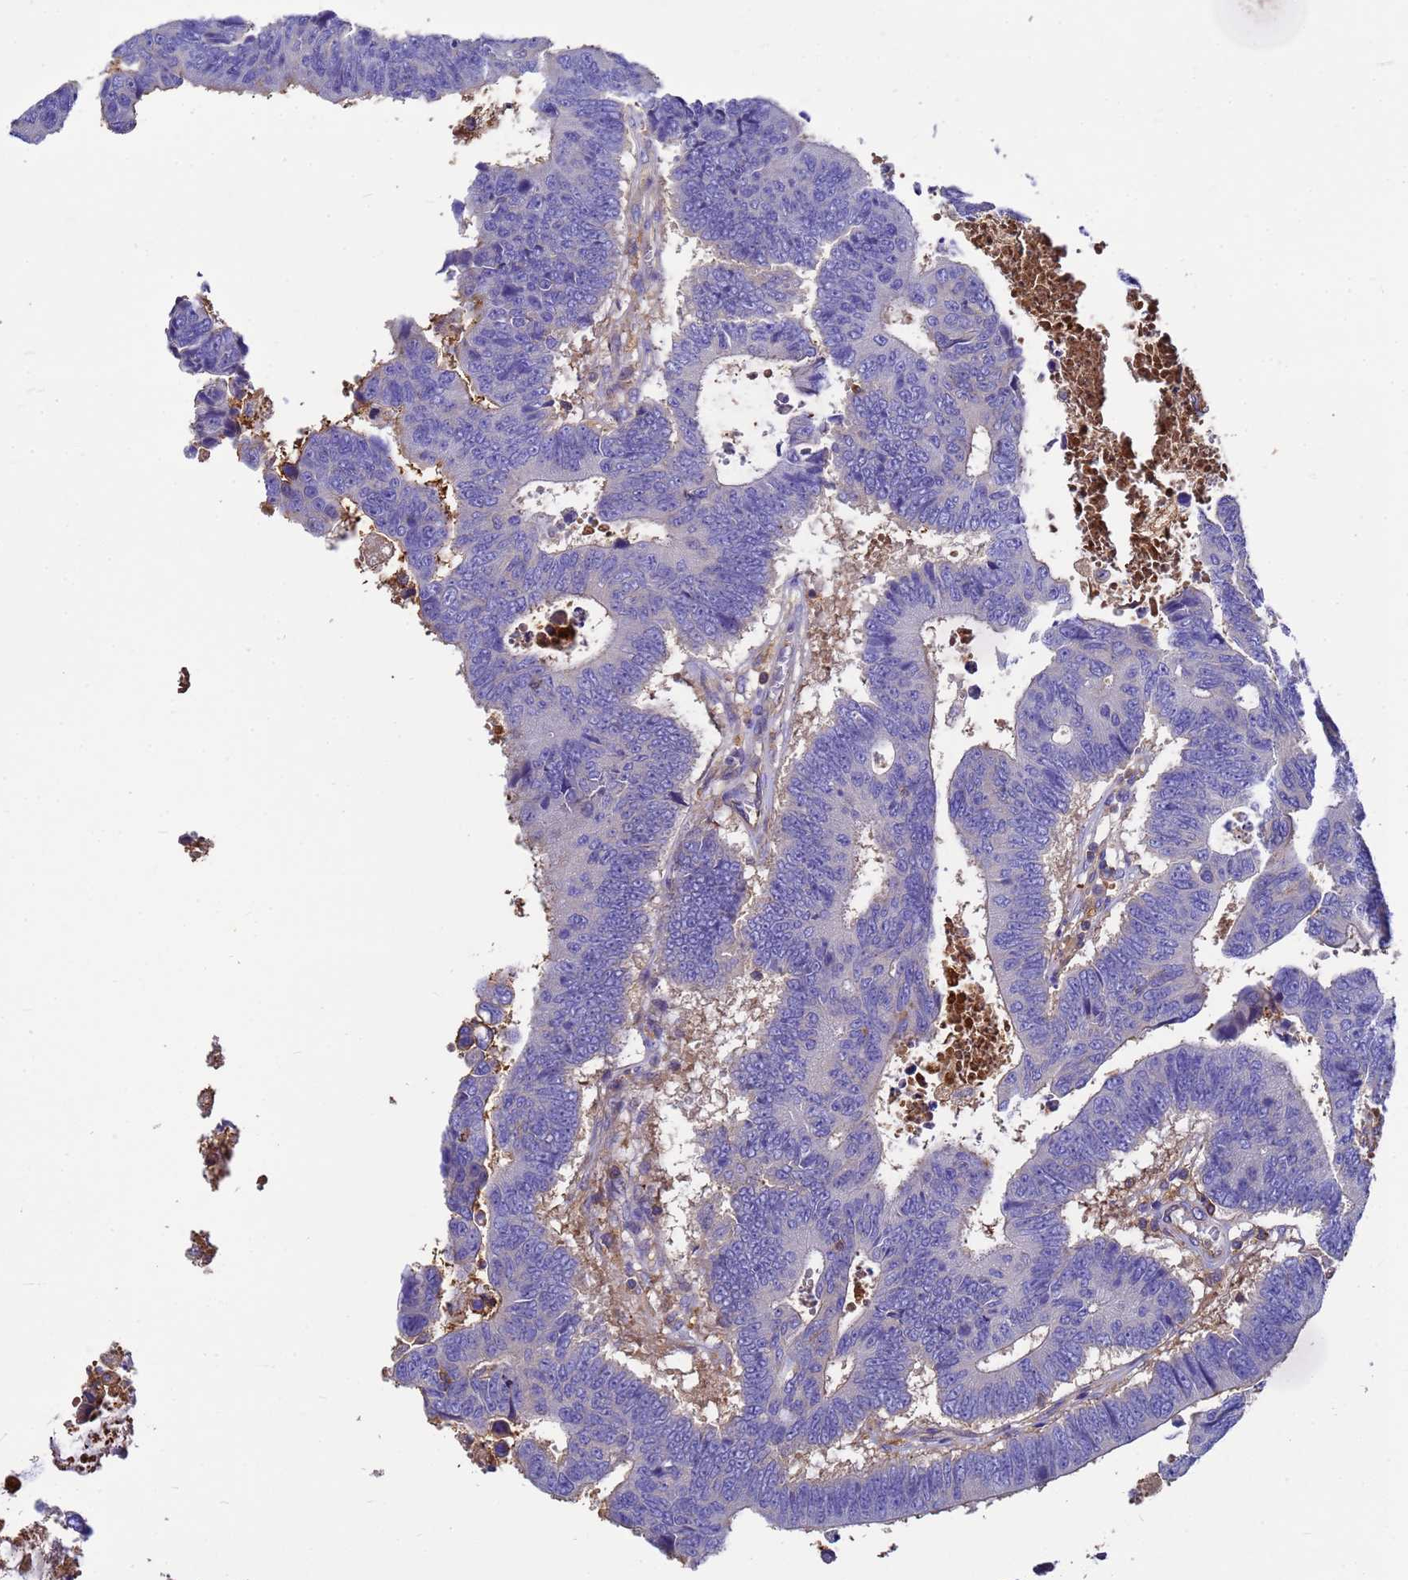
{"staining": {"intensity": "negative", "quantity": "none", "location": "none"}, "tissue": "colorectal cancer", "cell_type": "Tumor cells", "image_type": "cancer", "snomed": [{"axis": "morphology", "description": "Adenocarcinoma, NOS"}, {"axis": "topography", "description": "Rectum"}], "caption": "High power microscopy image of an IHC photomicrograph of adenocarcinoma (colorectal), revealing no significant expression in tumor cells.", "gene": "ZNF235", "patient": {"sex": "male", "age": 84}}